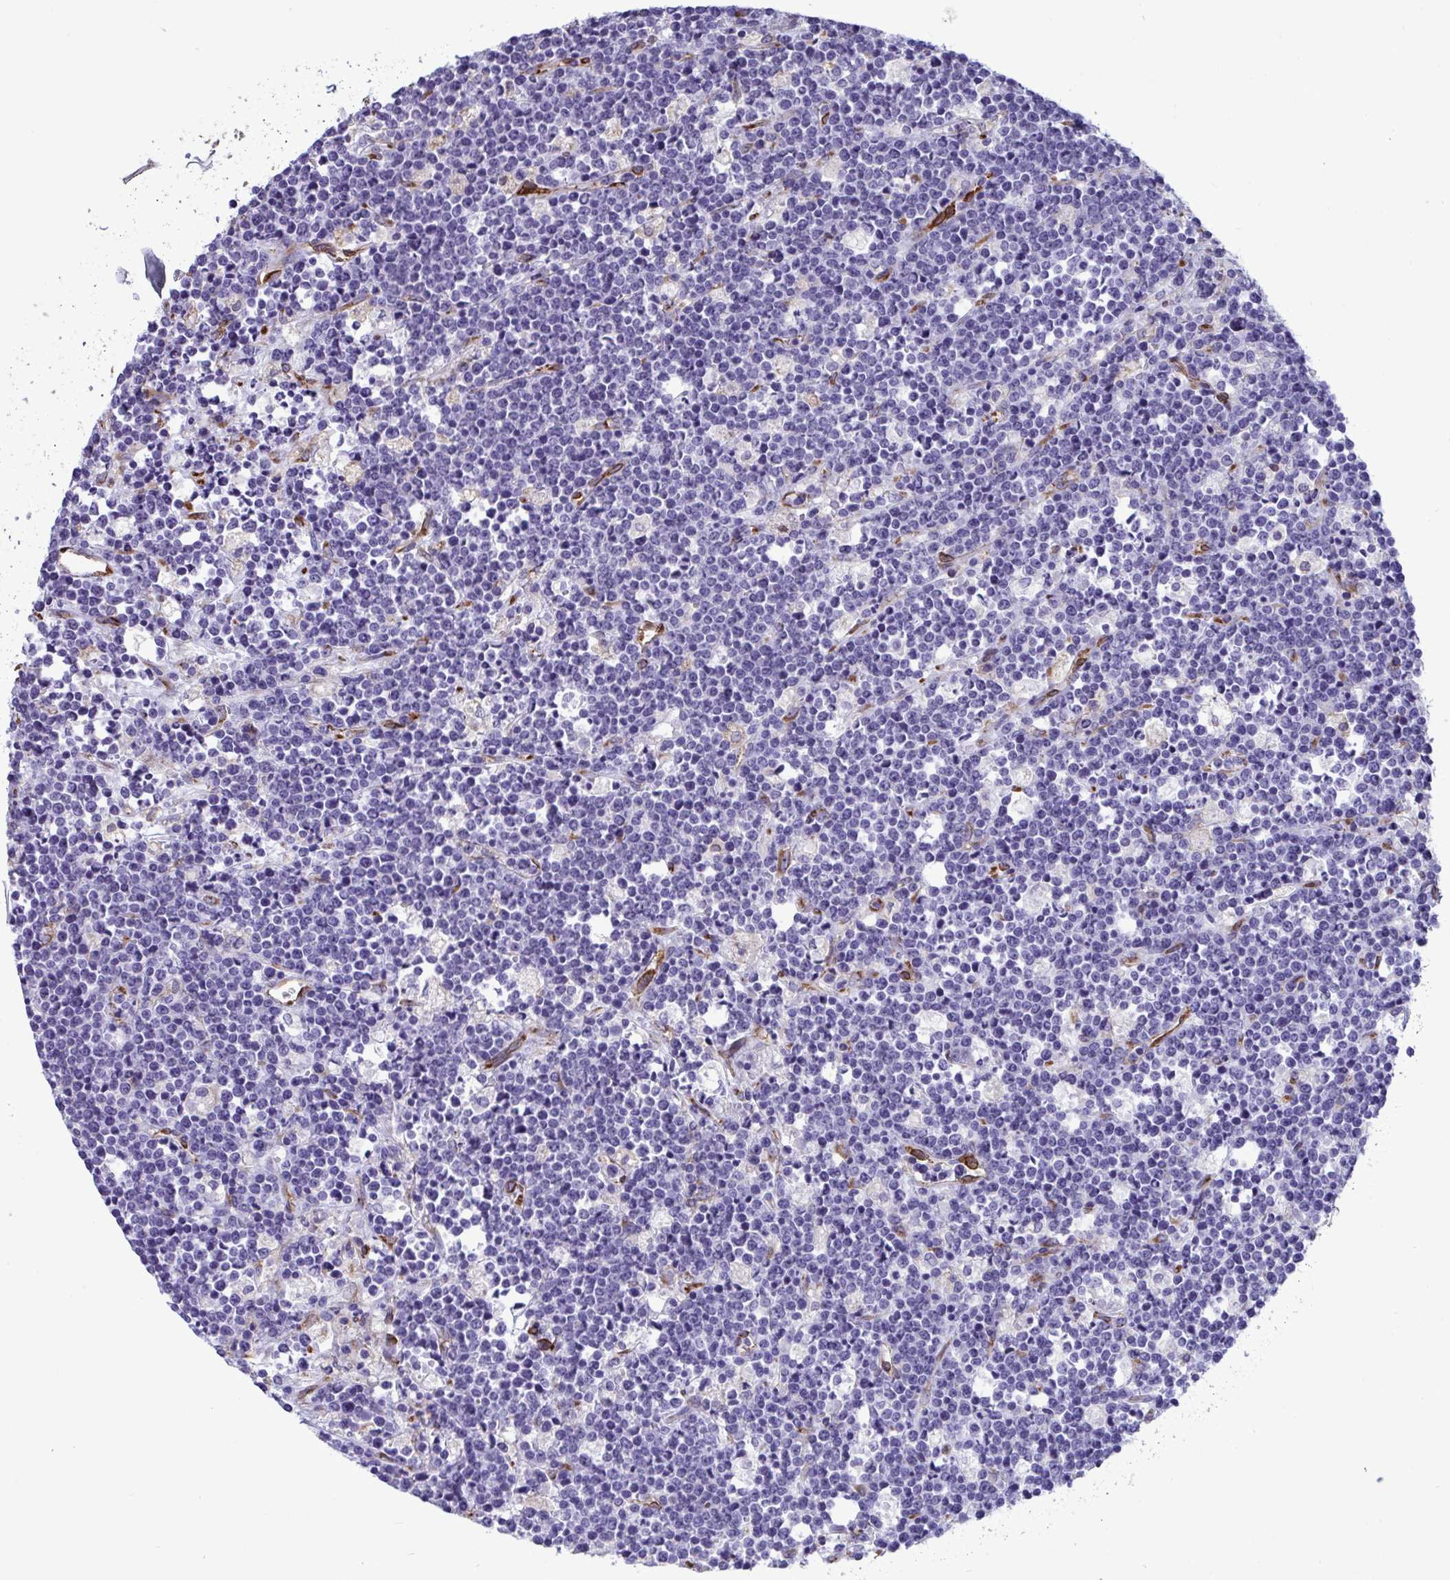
{"staining": {"intensity": "negative", "quantity": "none", "location": "none"}, "tissue": "lymphoma", "cell_type": "Tumor cells", "image_type": "cancer", "snomed": [{"axis": "morphology", "description": "Malignant lymphoma, non-Hodgkin's type, High grade"}, {"axis": "topography", "description": "Ovary"}], "caption": "Micrograph shows no significant protein expression in tumor cells of malignant lymphoma, non-Hodgkin's type (high-grade).", "gene": "ASPH", "patient": {"sex": "female", "age": 56}}